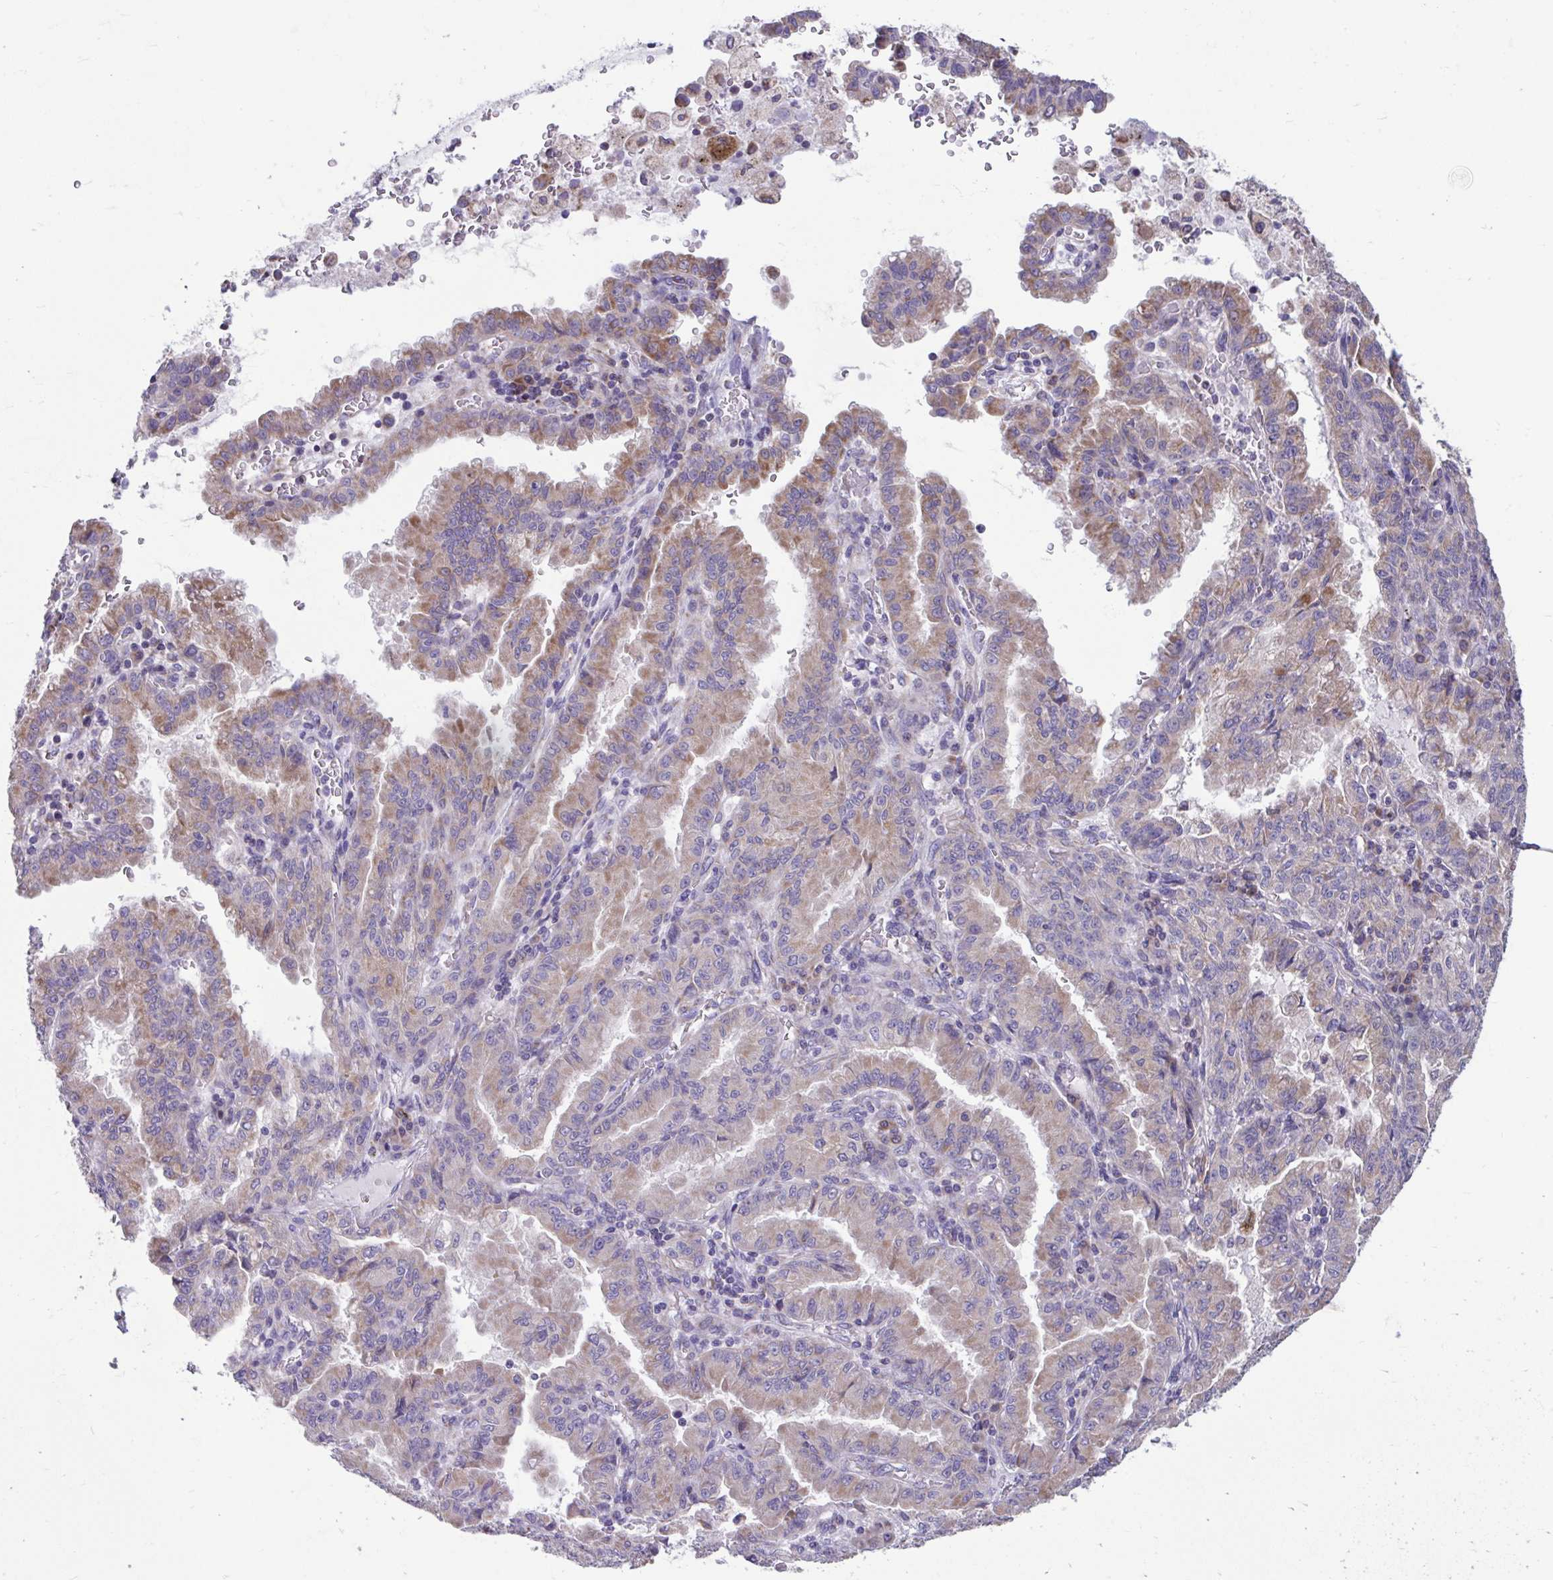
{"staining": {"intensity": "weak", "quantity": "25%-75%", "location": "cytoplasmic/membranous"}, "tissue": "lung cancer", "cell_type": "Tumor cells", "image_type": "cancer", "snomed": [{"axis": "morphology", "description": "Adenocarcinoma, NOS"}, {"axis": "topography", "description": "Lymph node"}, {"axis": "topography", "description": "Lung"}], "caption": "Protein staining by immunohistochemistry (IHC) exhibits weak cytoplasmic/membranous expression in about 25%-75% of tumor cells in lung cancer (adenocarcinoma).", "gene": "LINGO4", "patient": {"sex": "male", "age": 66}}